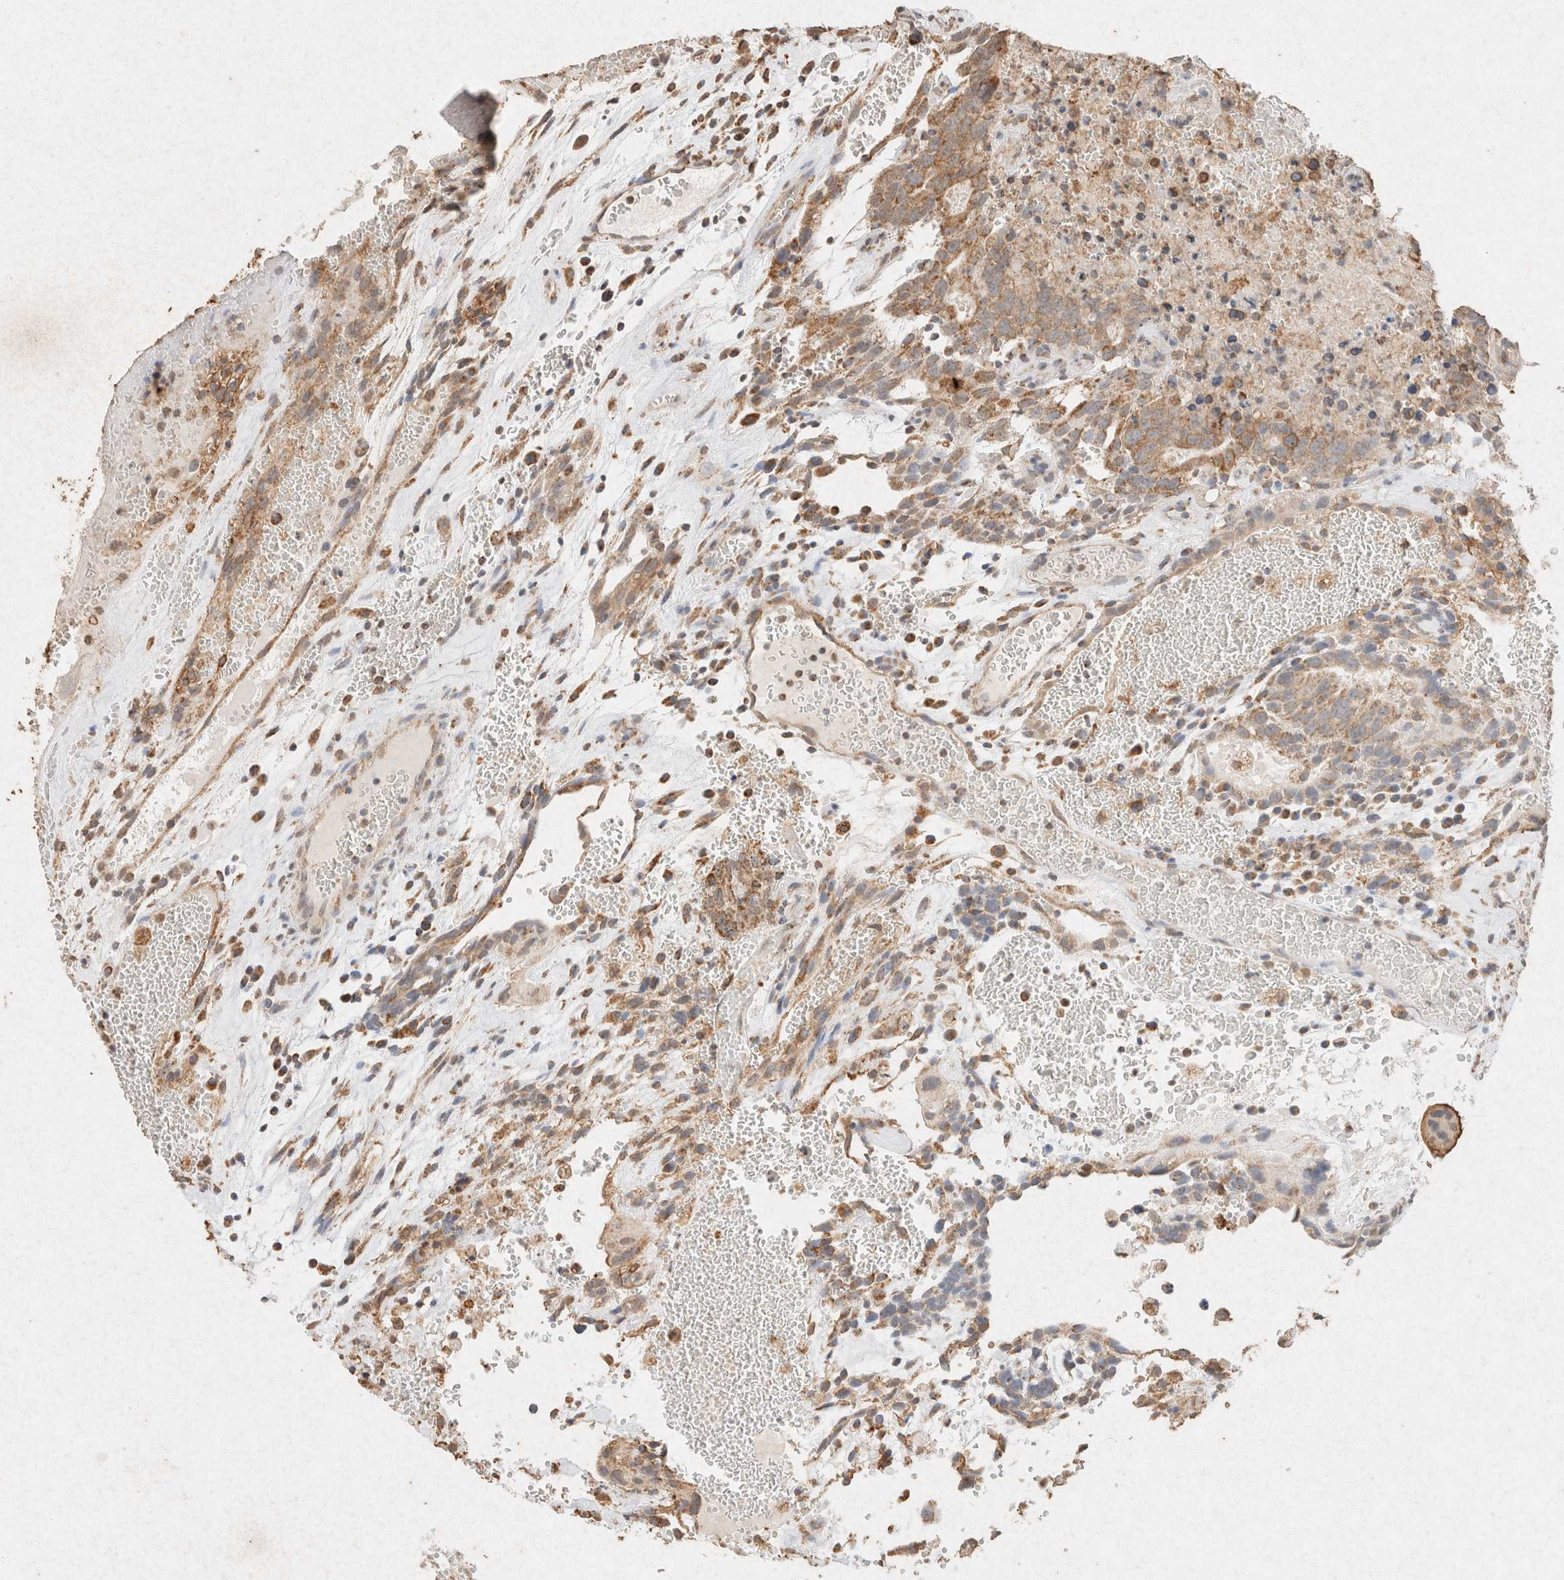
{"staining": {"intensity": "moderate", "quantity": "25%-75%", "location": "cytoplasmic/membranous"}, "tissue": "testis cancer", "cell_type": "Tumor cells", "image_type": "cancer", "snomed": [{"axis": "morphology", "description": "Seminoma, NOS"}, {"axis": "morphology", "description": "Carcinoma, Embryonal, NOS"}, {"axis": "topography", "description": "Testis"}], "caption": "Protein expression analysis of human testis embryonal carcinoma reveals moderate cytoplasmic/membranous positivity in approximately 25%-75% of tumor cells. (DAB IHC, brown staining for protein, blue staining for nuclei).", "gene": "SDC2", "patient": {"sex": "male", "age": 52}}